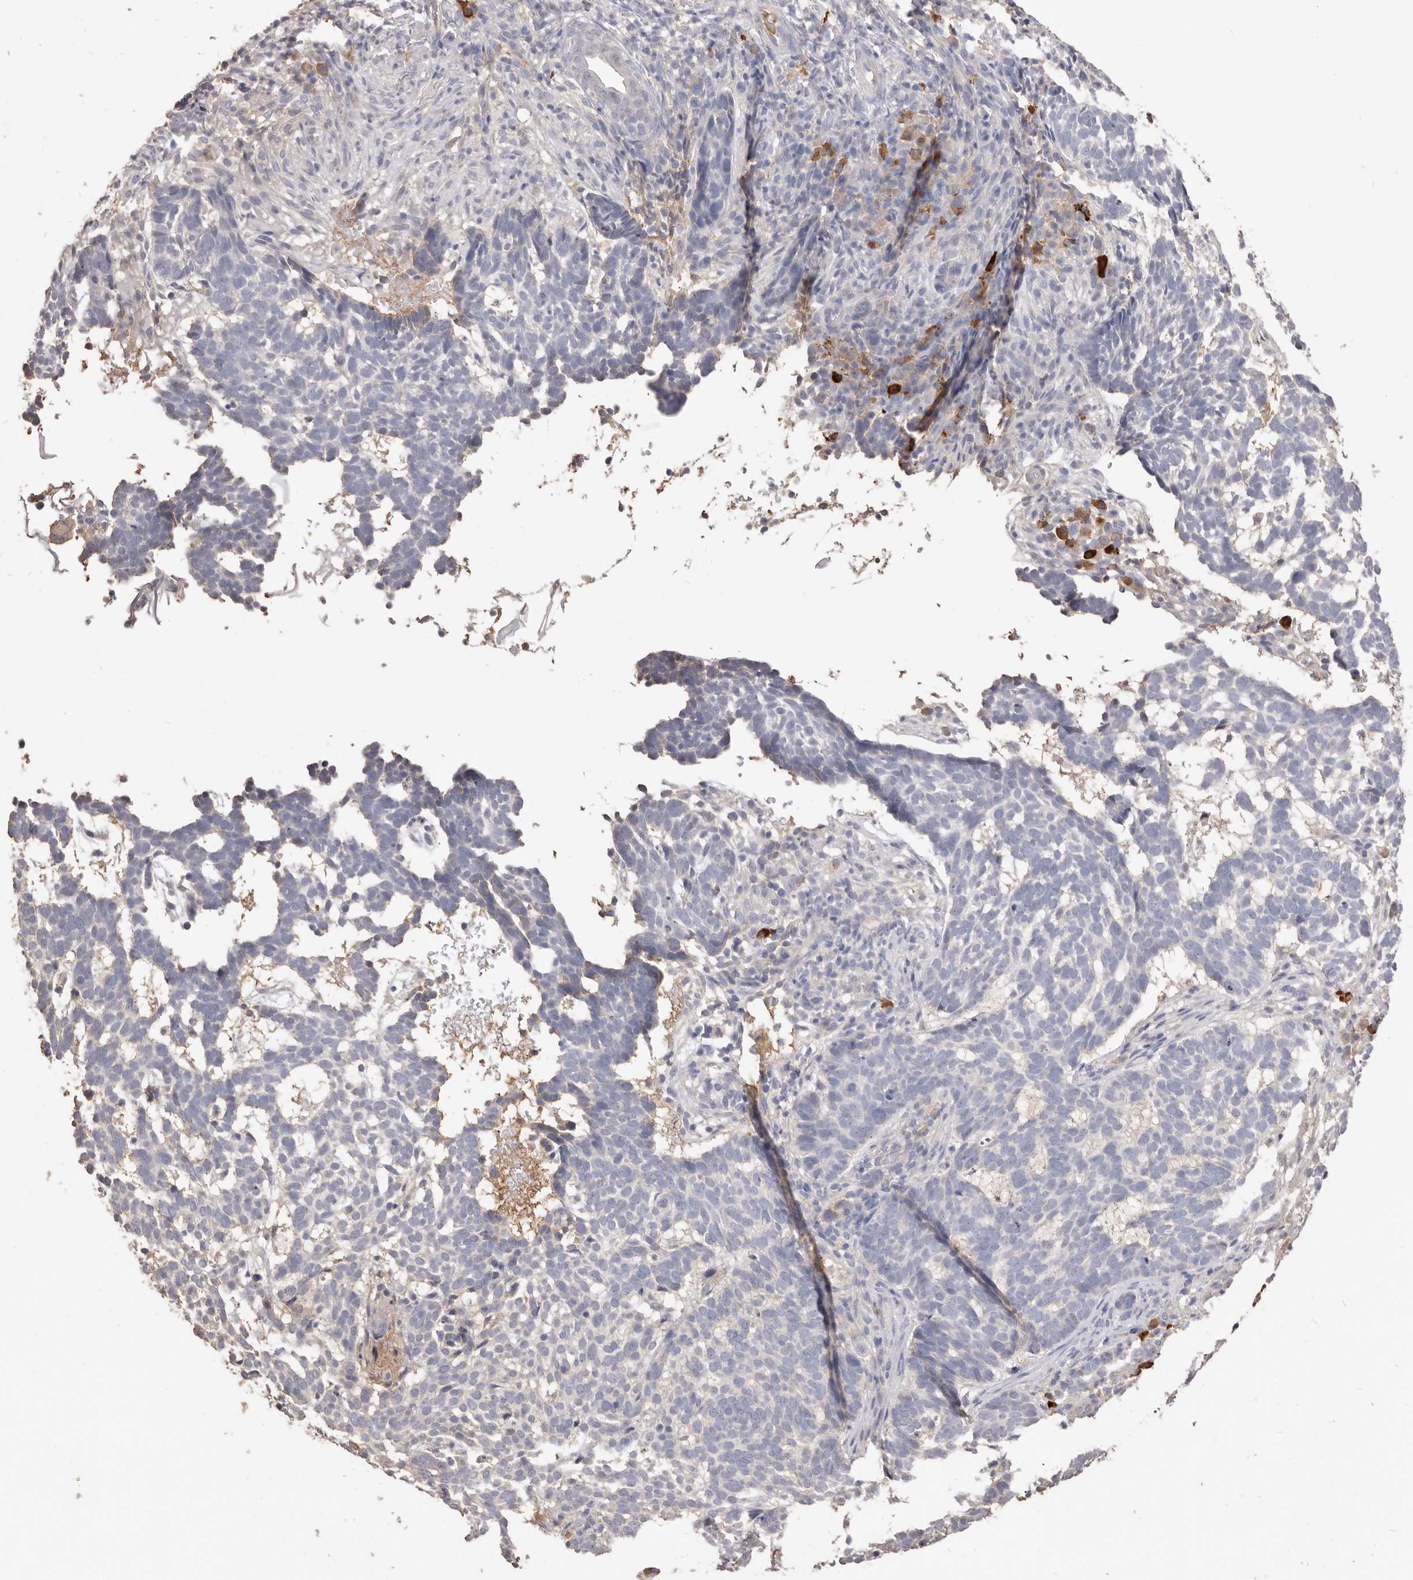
{"staining": {"intensity": "negative", "quantity": "none", "location": "none"}, "tissue": "skin cancer", "cell_type": "Tumor cells", "image_type": "cancer", "snomed": [{"axis": "morphology", "description": "Basal cell carcinoma"}, {"axis": "topography", "description": "Skin"}], "caption": "IHC of human skin basal cell carcinoma displays no positivity in tumor cells.", "gene": "HCAR2", "patient": {"sex": "male", "age": 85}}